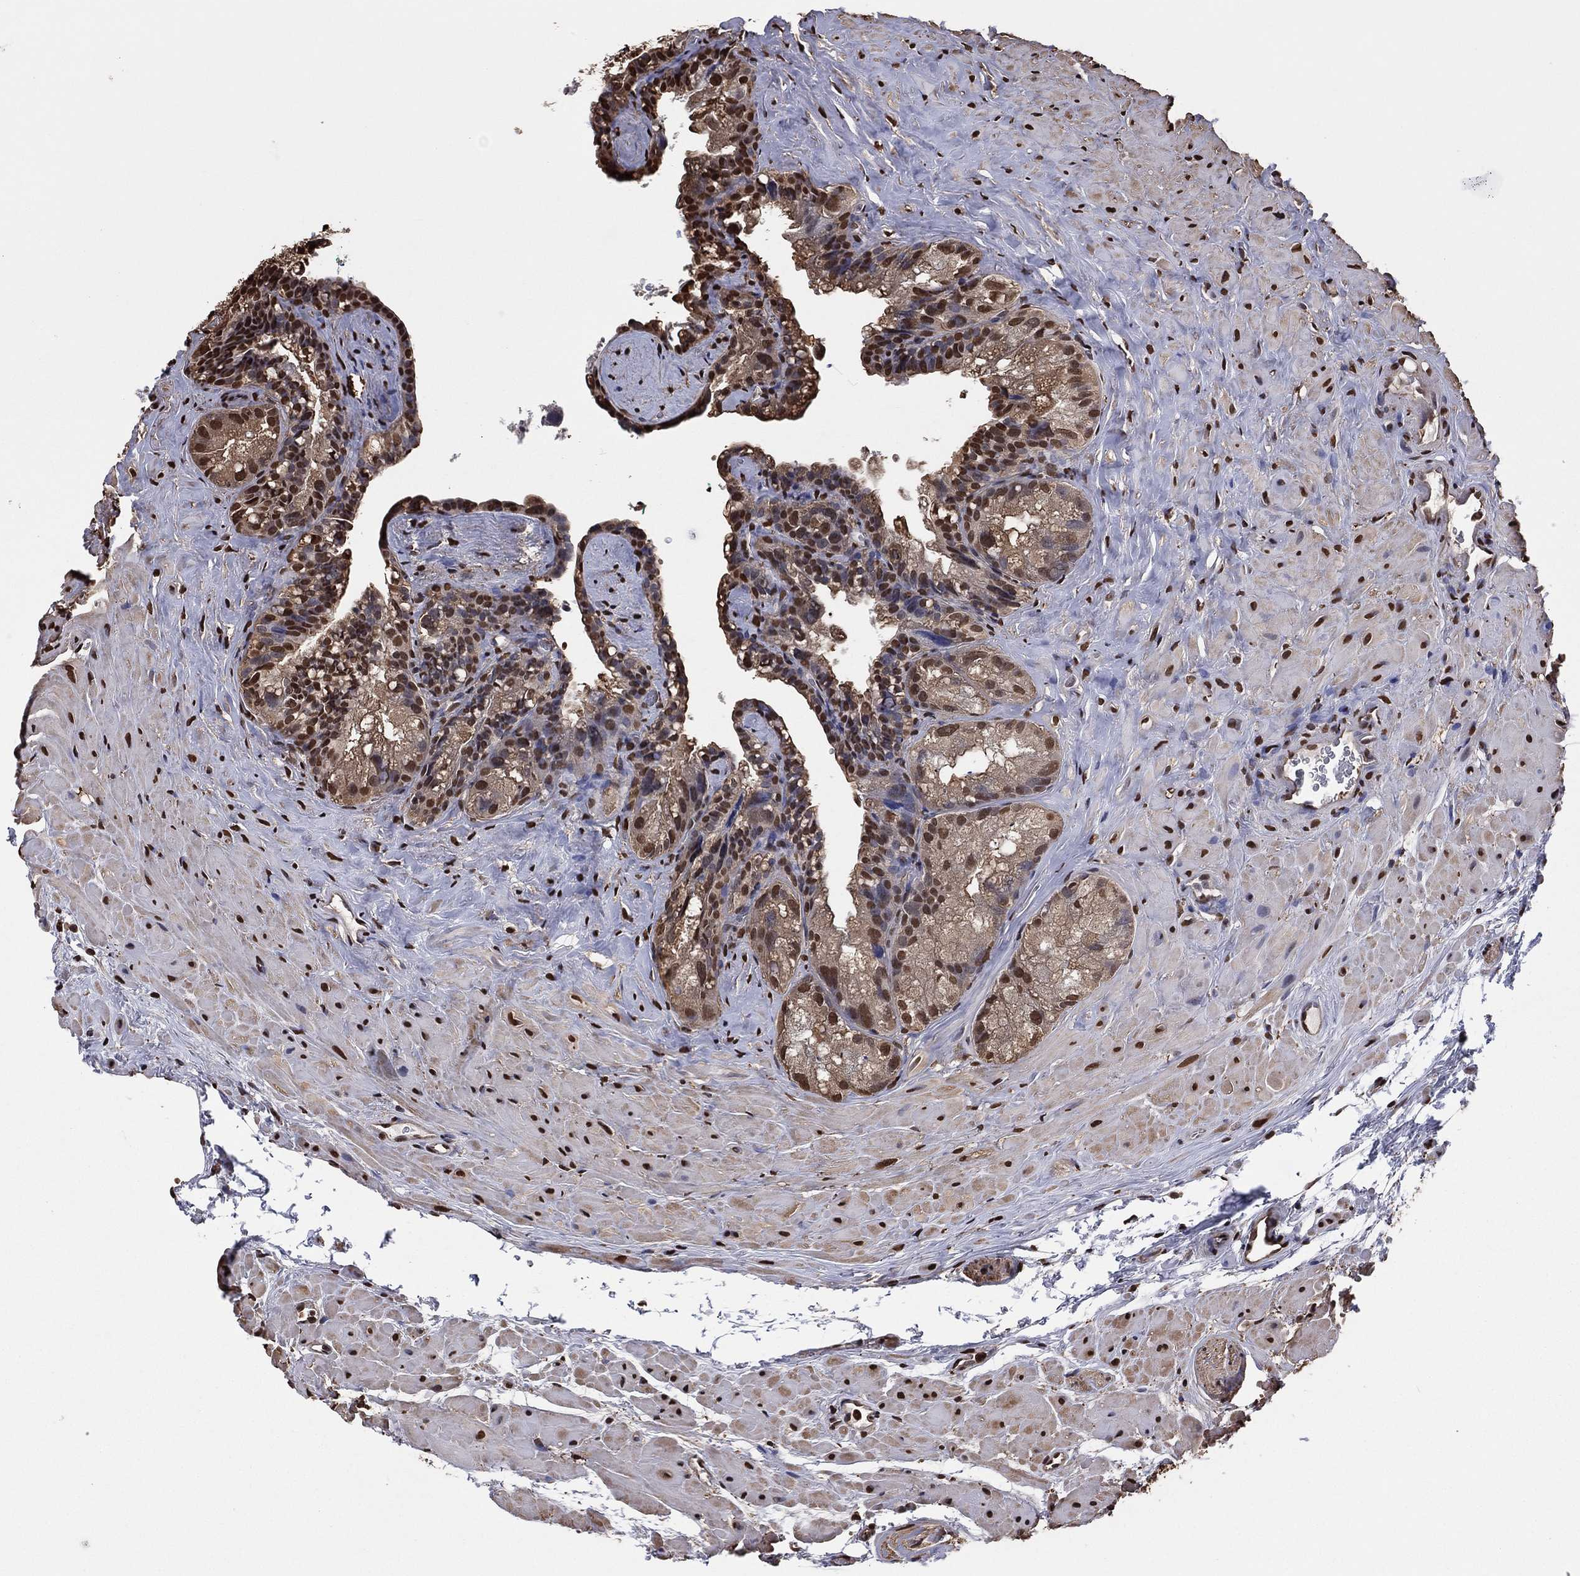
{"staining": {"intensity": "strong", "quantity": "25%-75%", "location": "nuclear"}, "tissue": "seminal vesicle", "cell_type": "Glandular cells", "image_type": "normal", "snomed": [{"axis": "morphology", "description": "Normal tissue, NOS"}, {"axis": "topography", "description": "Seminal veicle"}], "caption": "This image demonstrates immunohistochemistry staining of unremarkable human seminal vesicle, with high strong nuclear positivity in about 25%-75% of glandular cells.", "gene": "GAPDH", "patient": {"sex": "male", "age": 72}}